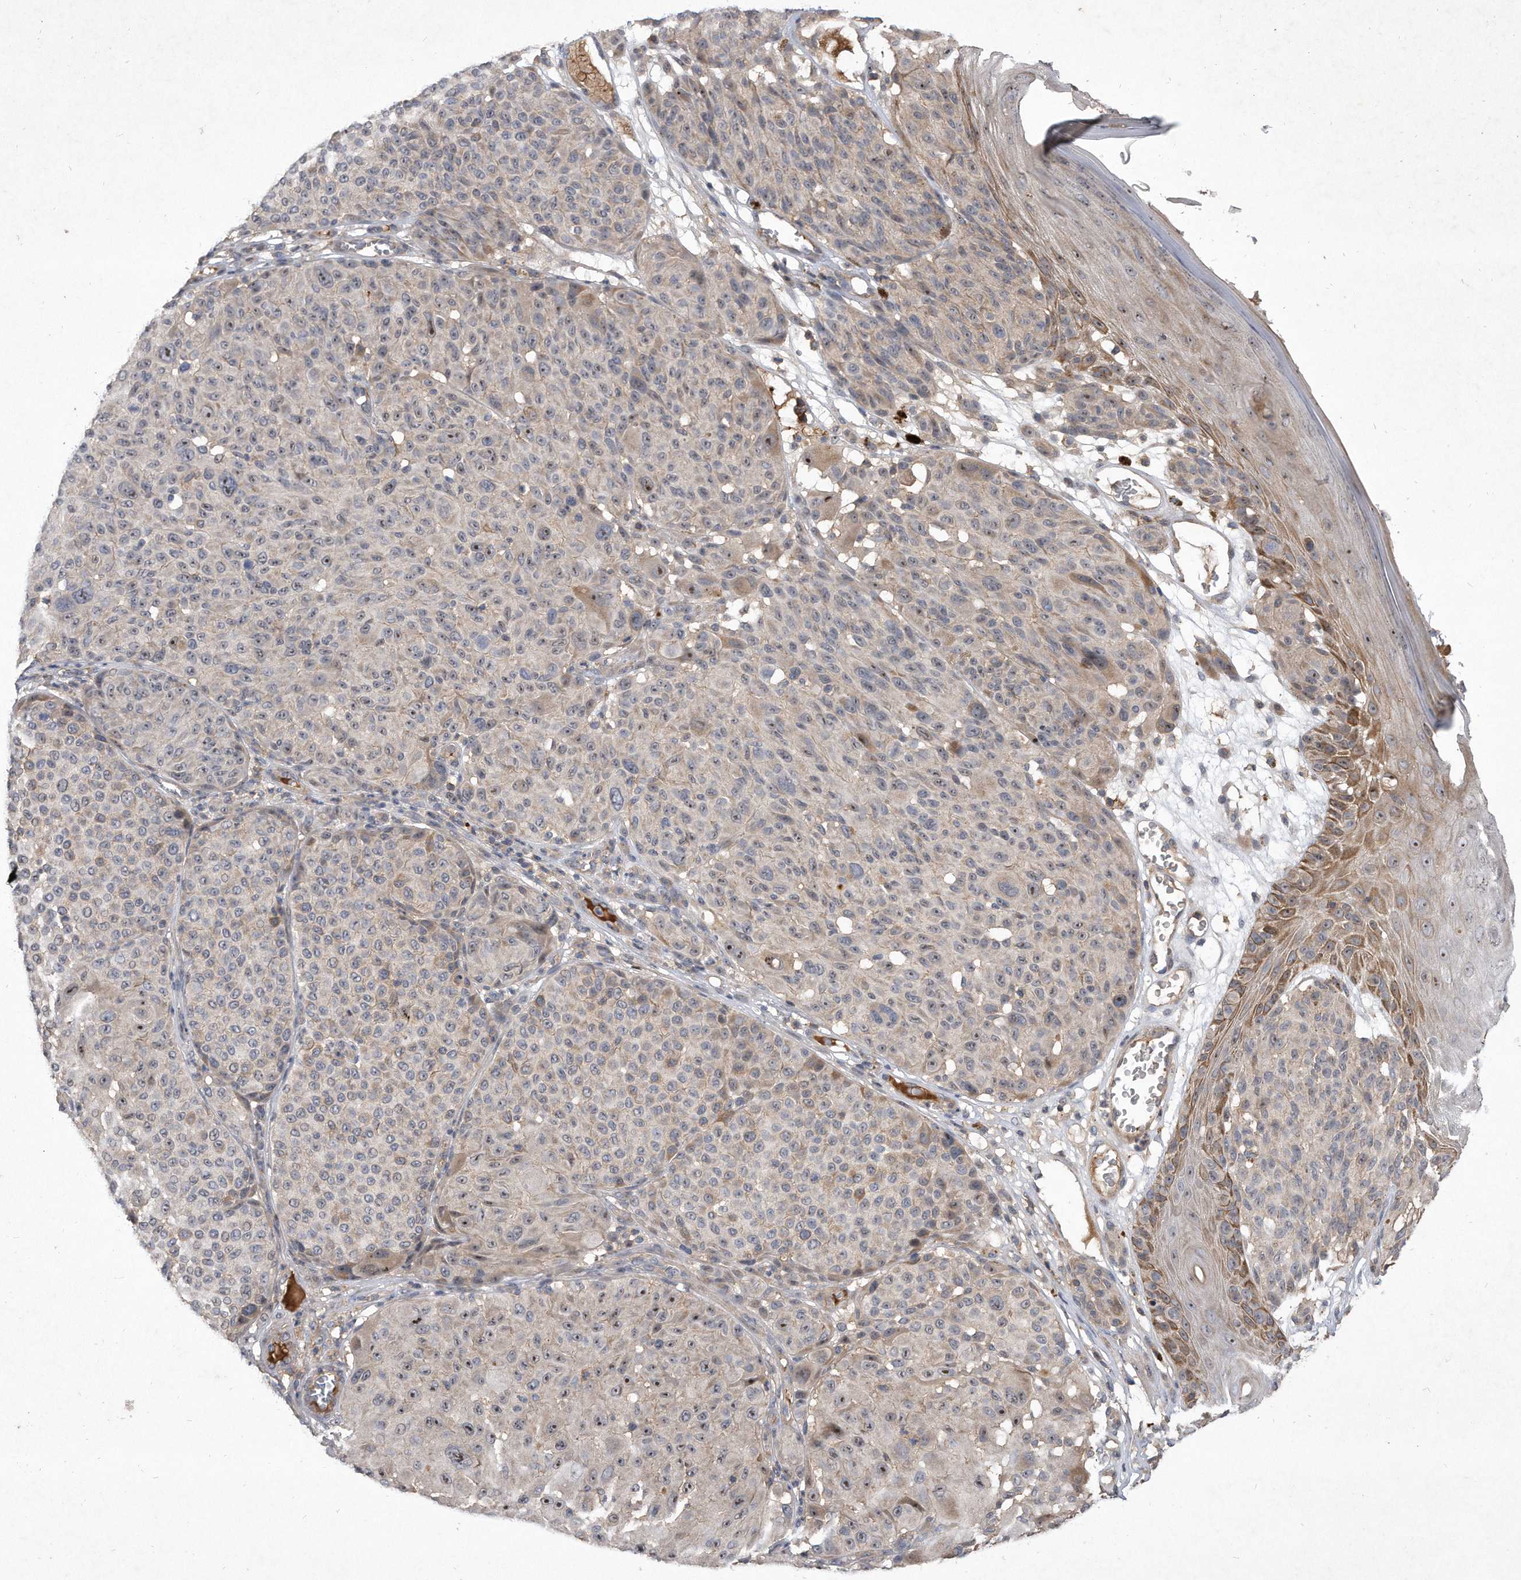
{"staining": {"intensity": "moderate", "quantity": "25%-75%", "location": "nuclear"}, "tissue": "melanoma", "cell_type": "Tumor cells", "image_type": "cancer", "snomed": [{"axis": "morphology", "description": "Malignant melanoma, NOS"}, {"axis": "topography", "description": "Skin"}], "caption": "Protein staining of malignant melanoma tissue displays moderate nuclear expression in about 25%-75% of tumor cells. (Stains: DAB in brown, nuclei in blue, Microscopy: brightfield microscopy at high magnification).", "gene": "PGBD2", "patient": {"sex": "male", "age": 83}}